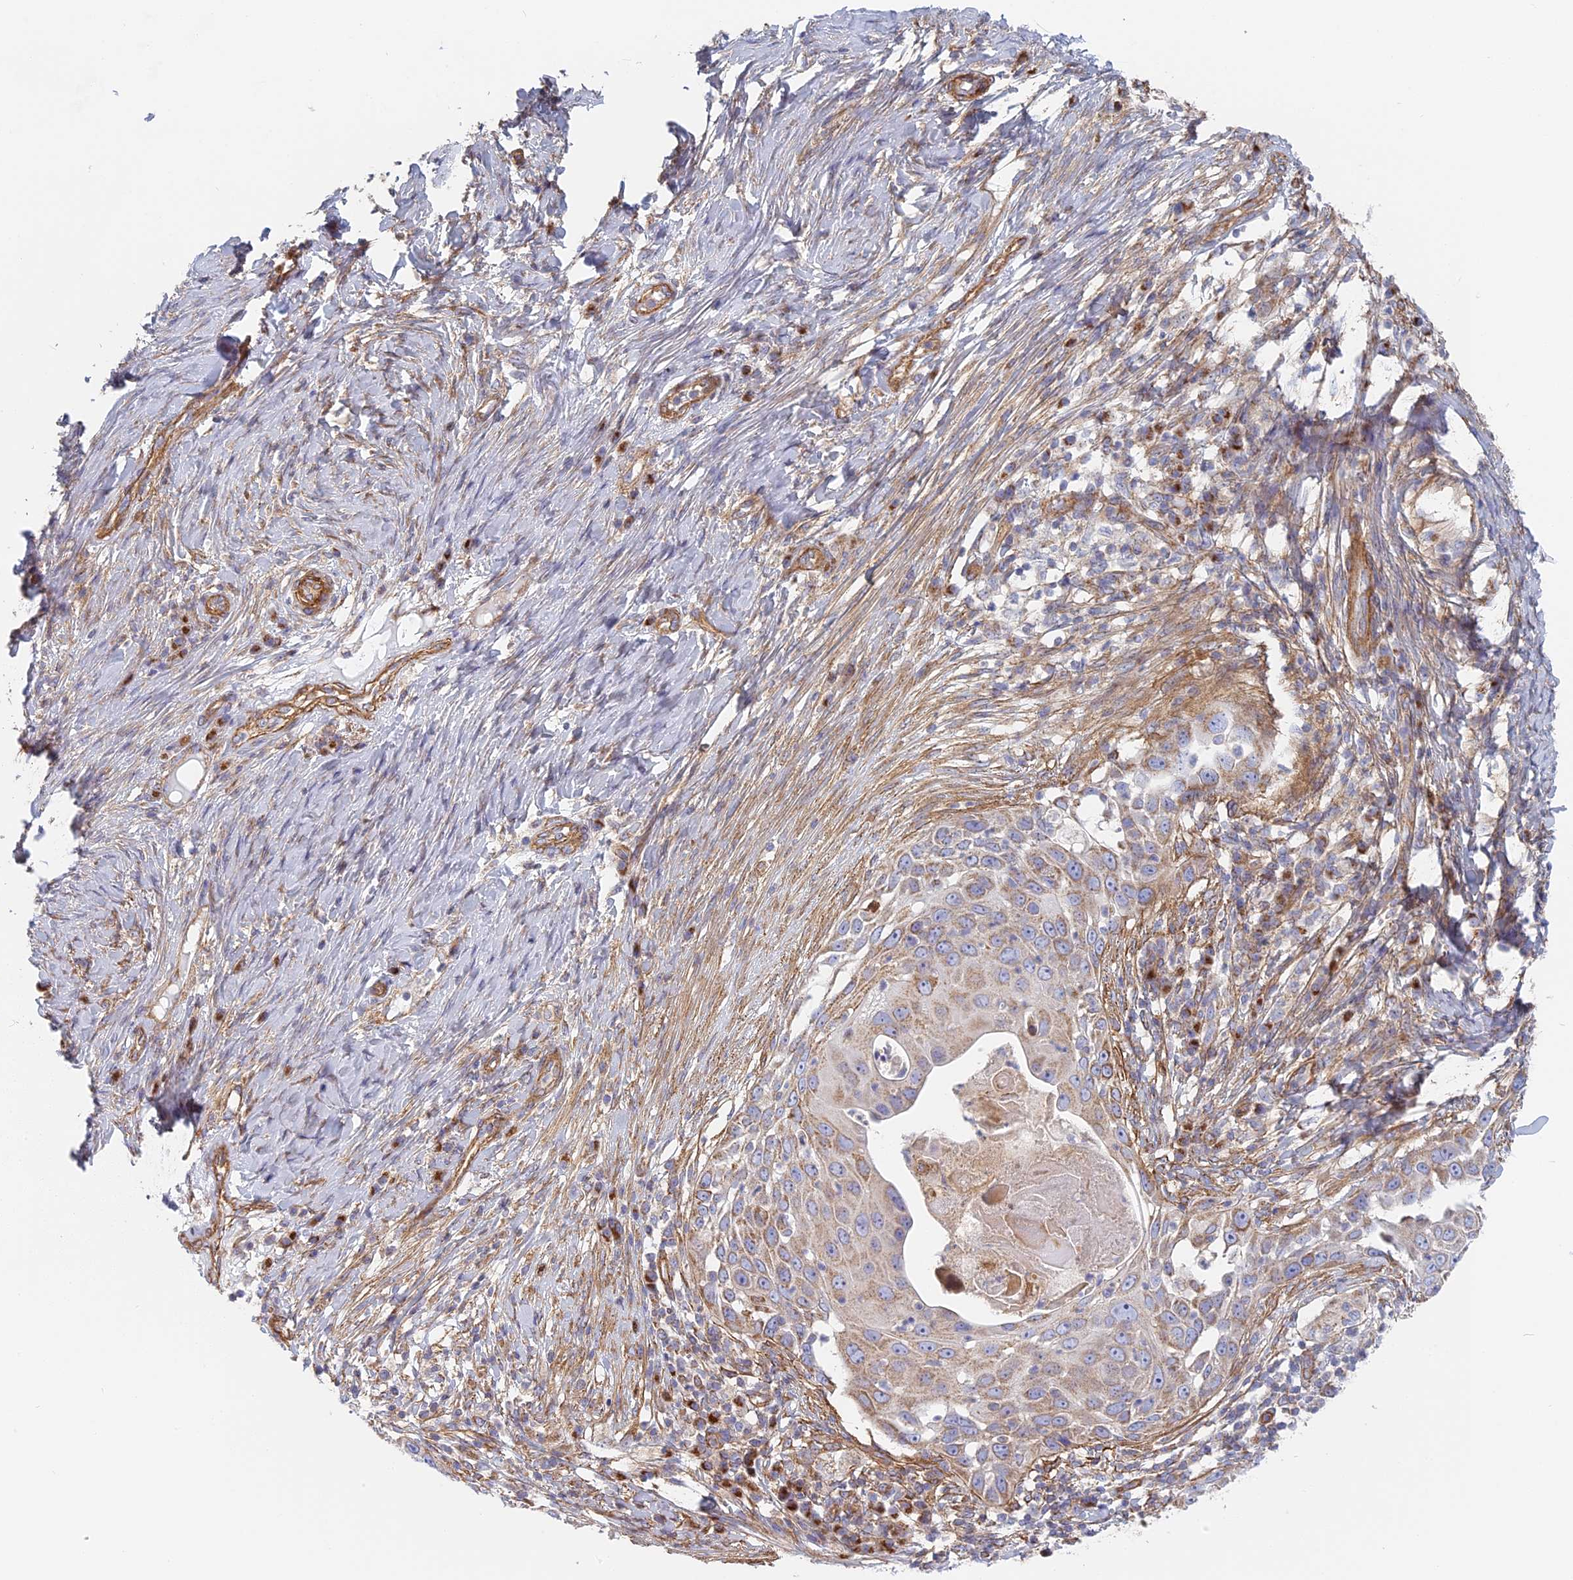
{"staining": {"intensity": "weak", "quantity": "<25%", "location": "cytoplasmic/membranous"}, "tissue": "skin cancer", "cell_type": "Tumor cells", "image_type": "cancer", "snomed": [{"axis": "morphology", "description": "Squamous cell carcinoma, NOS"}, {"axis": "topography", "description": "Skin"}], "caption": "An immunohistochemistry (IHC) micrograph of squamous cell carcinoma (skin) is shown. There is no staining in tumor cells of squamous cell carcinoma (skin).", "gene": "DDA1", "patient": {"sex": "female", "age": 44}}